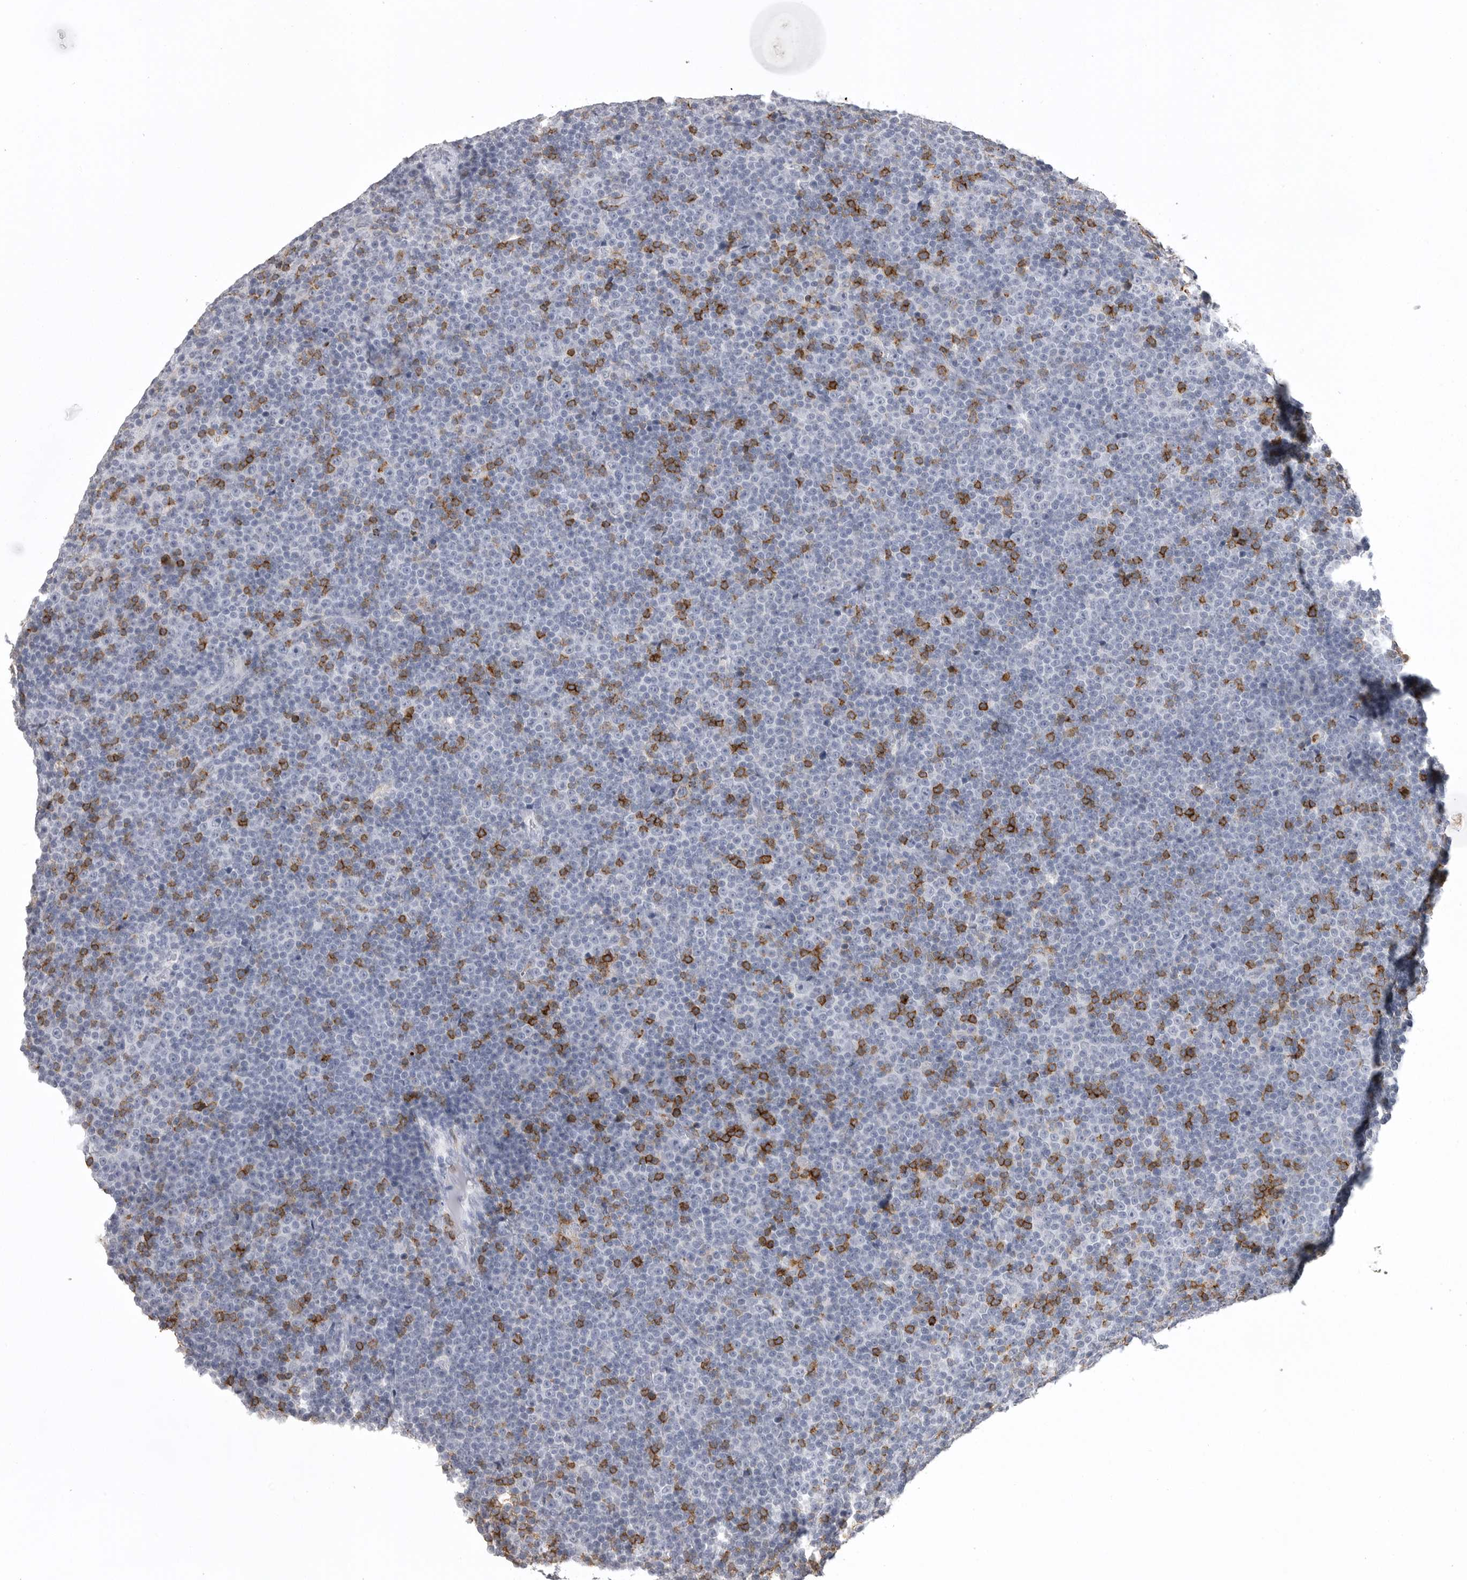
{"staining": {"intensity": "negative", "quantity": "none", "location": "none"}, "tissue": "lymphoma", "cell_type": "Tumor cells", "image_type": "cancer", "snomed": [{"axis": "morphology", "description": "Malignant lymphoma, non-Hodgkin's type, Low grade"}, {"axis": "topography", "description": "Lymph node"}], "caption": "This image is of lymphoma stained with immunohistochemistry (IHC) to label a protein in brown with the nuclei are counter-stained blue. There is no positivity in tumor cells. (Immunohistochemistry (ihc), brightfield microscopy, high magnification).", "gene": "ITGAL", "patient": {"sex": "female", "age": 67}}